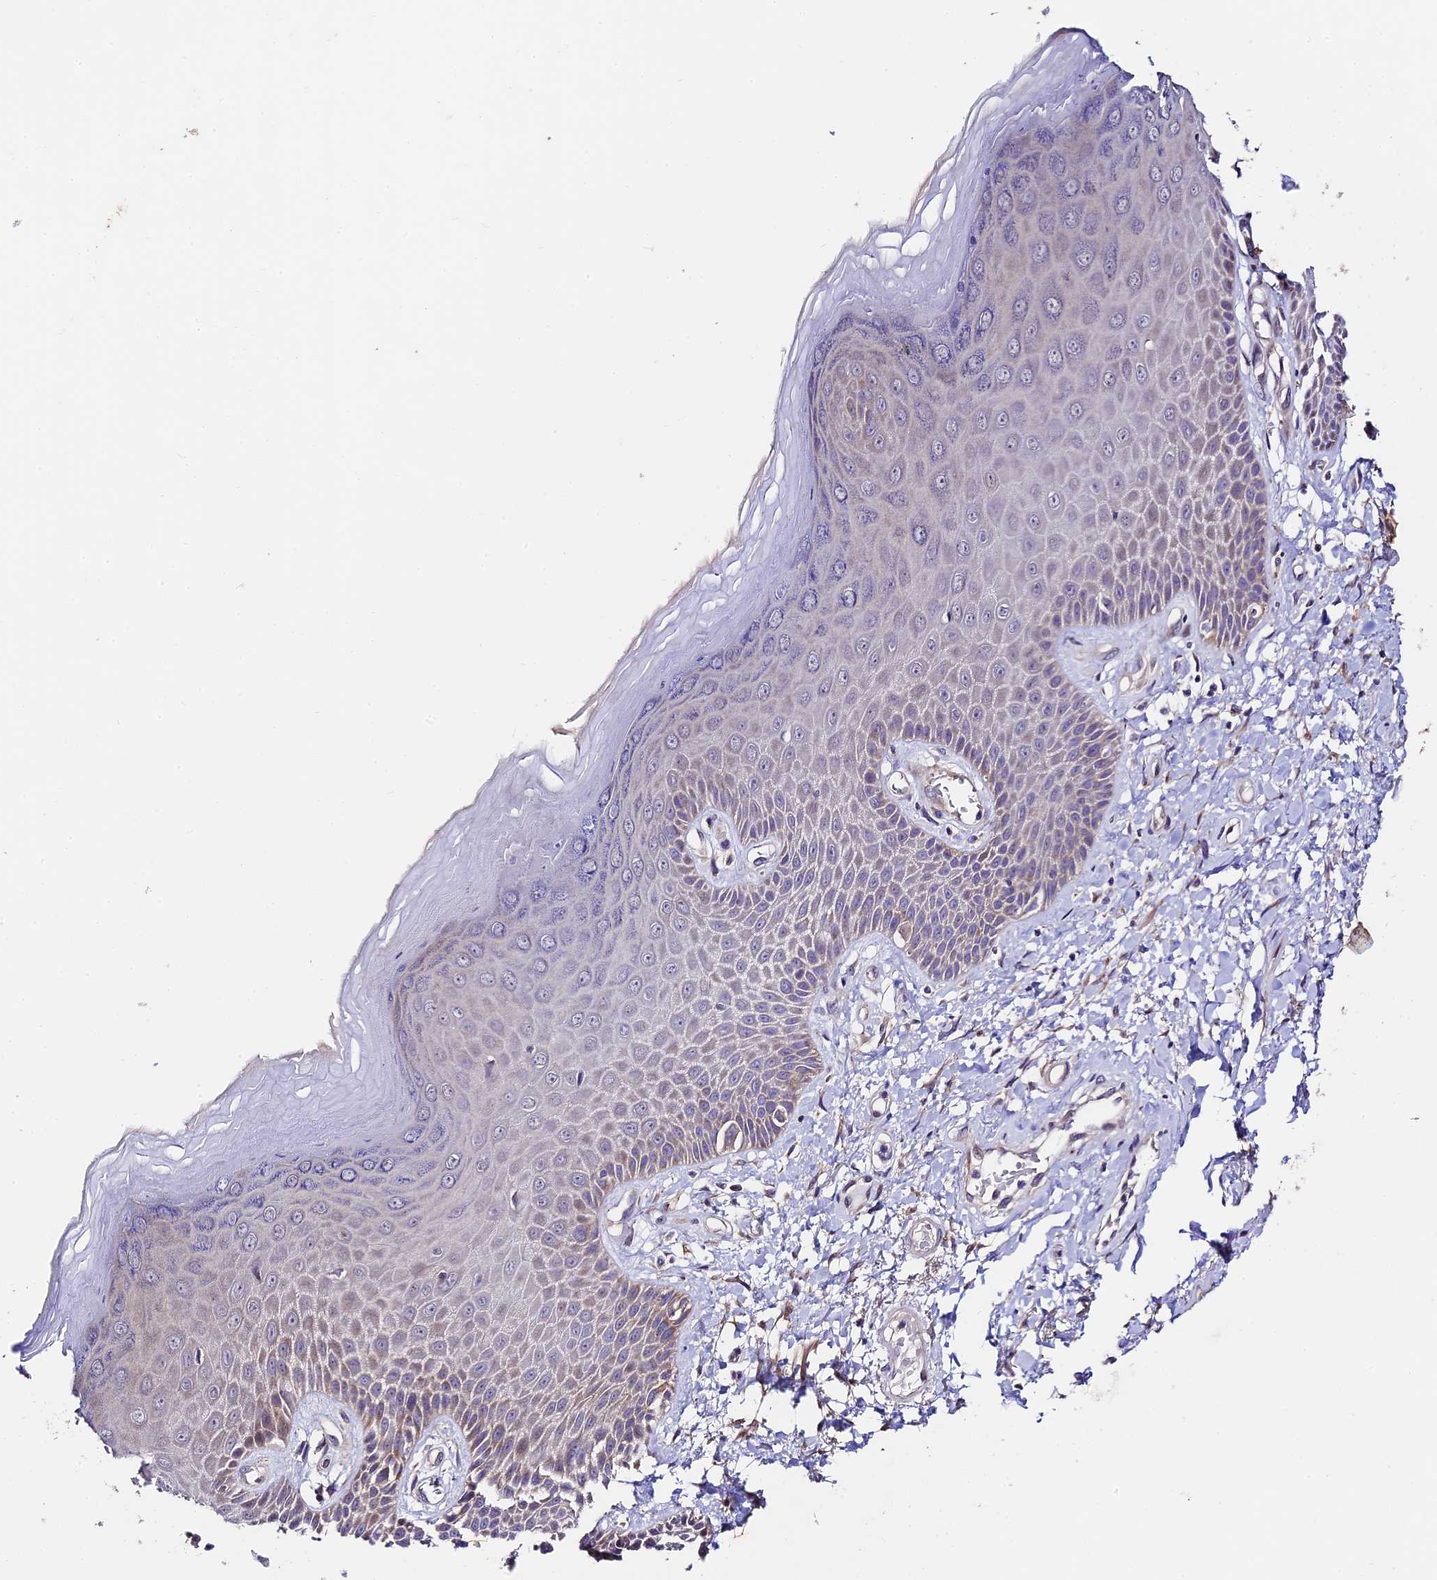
{"staining": {"intensity": "weak", "quantity": "25%-75%", "location": "cytoplasmic/membranous"}, "tissue": "skin", "cell_type": "Epidermal cells", "image_type": "normal", "snomed": [{"axis": "morphology", "description": "Normal tissue, NOS"}, {"axis": "topography", "description": "Anal"}], "caption": "Weak cytoplasmic/membranous positivity is present in about 25%-75% of epidermal cells in benign skin.", "gene": "C3orf20", "patient": {"sex": "male", "age": 78}}